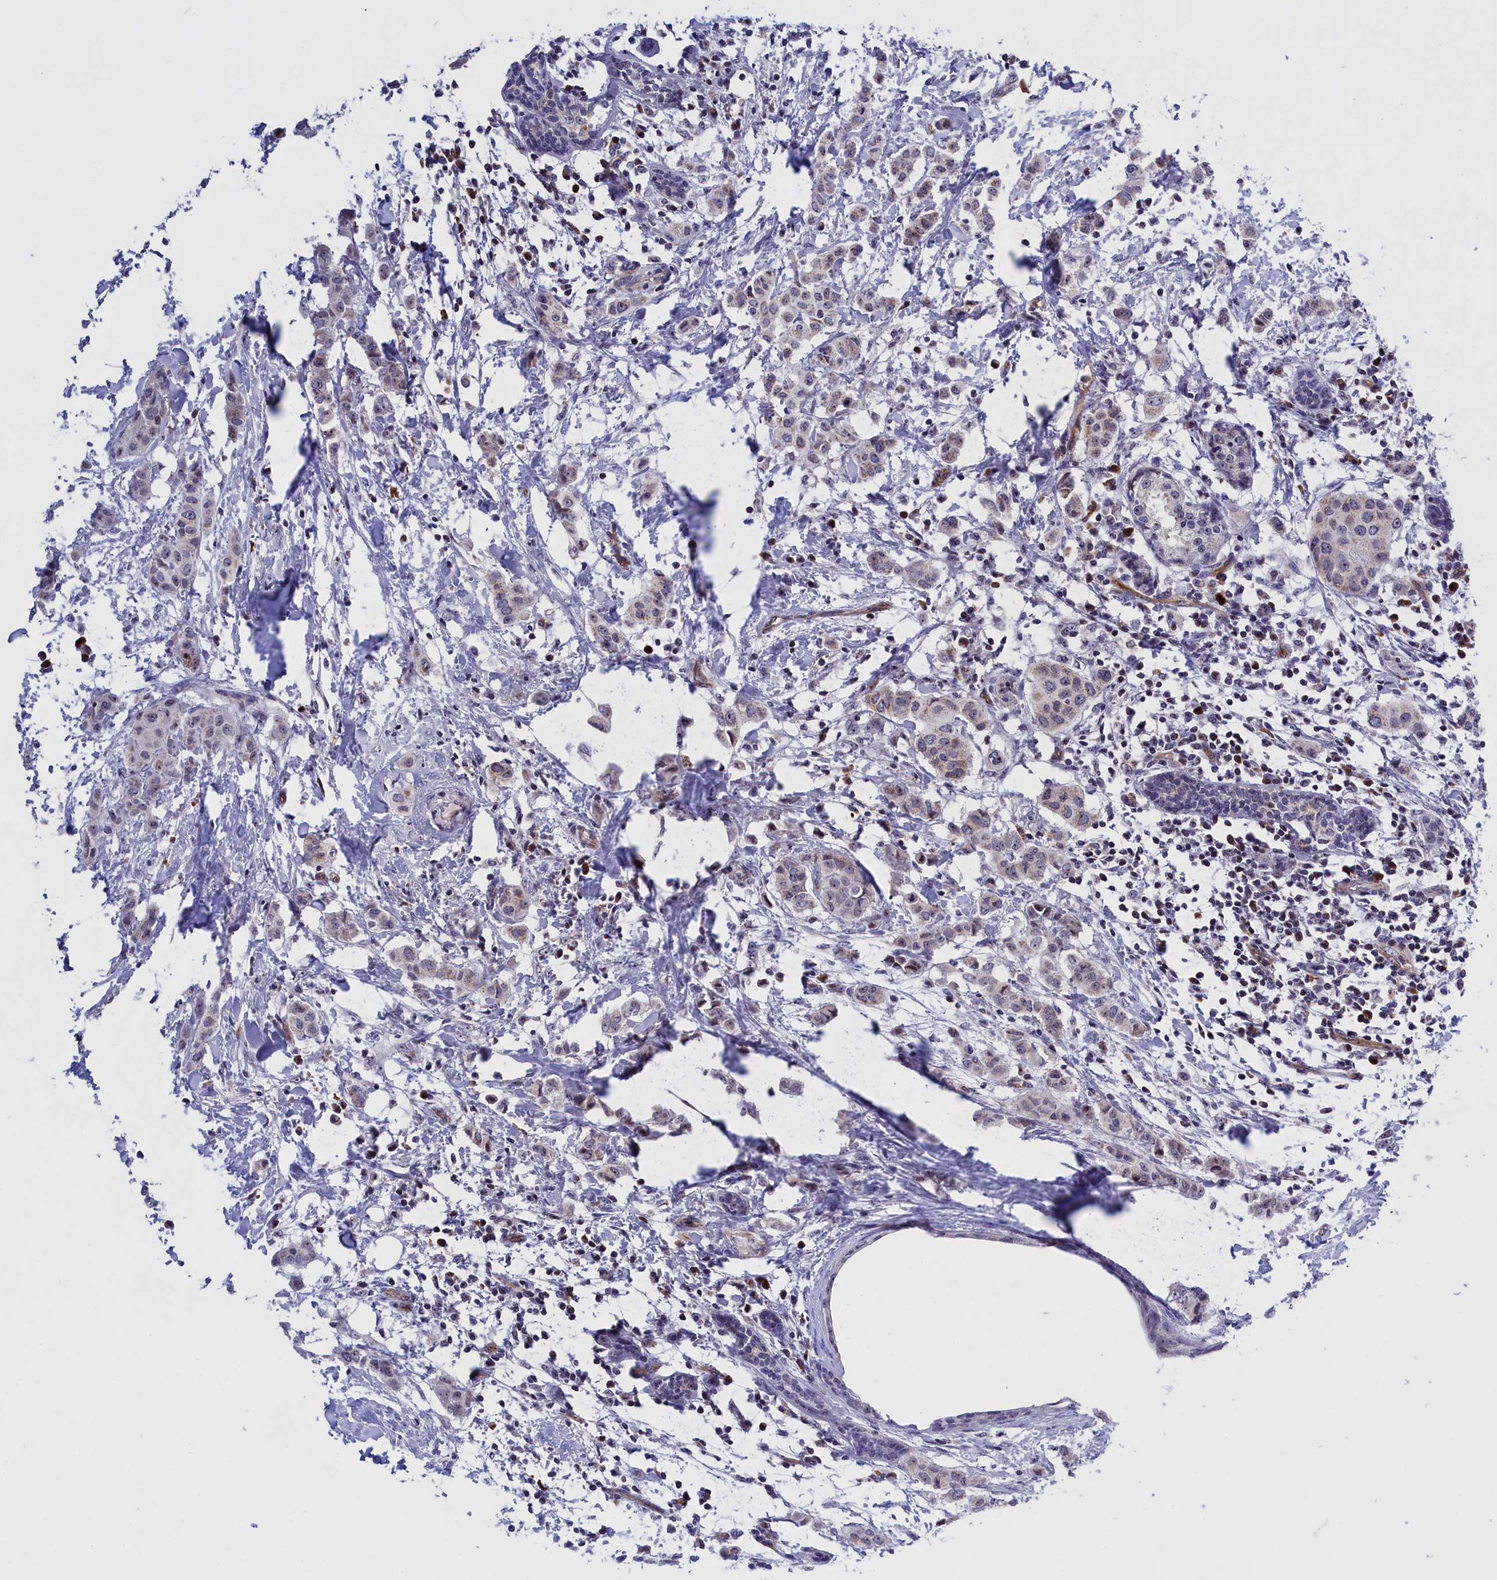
{"staining": {"intensity": "weak", "quantity": "<25%", "location": "cytoplasmic/membranous"}, "tissue": "breast cancer", "cell_type": "Tumor cells", "image_type": "cancer", "snomed": [{"axis": "morphology", "description": "Duct carcinoma"}, {"axis": "topography", "description": "Breast"}], "caption": "A histopathology image of breast cancer (invasive ductal carcinoma) stained for a protein shows no brown staining in tumor cells.", "gene": "MPND", "patient": {"sex": "female", "age": 40}}